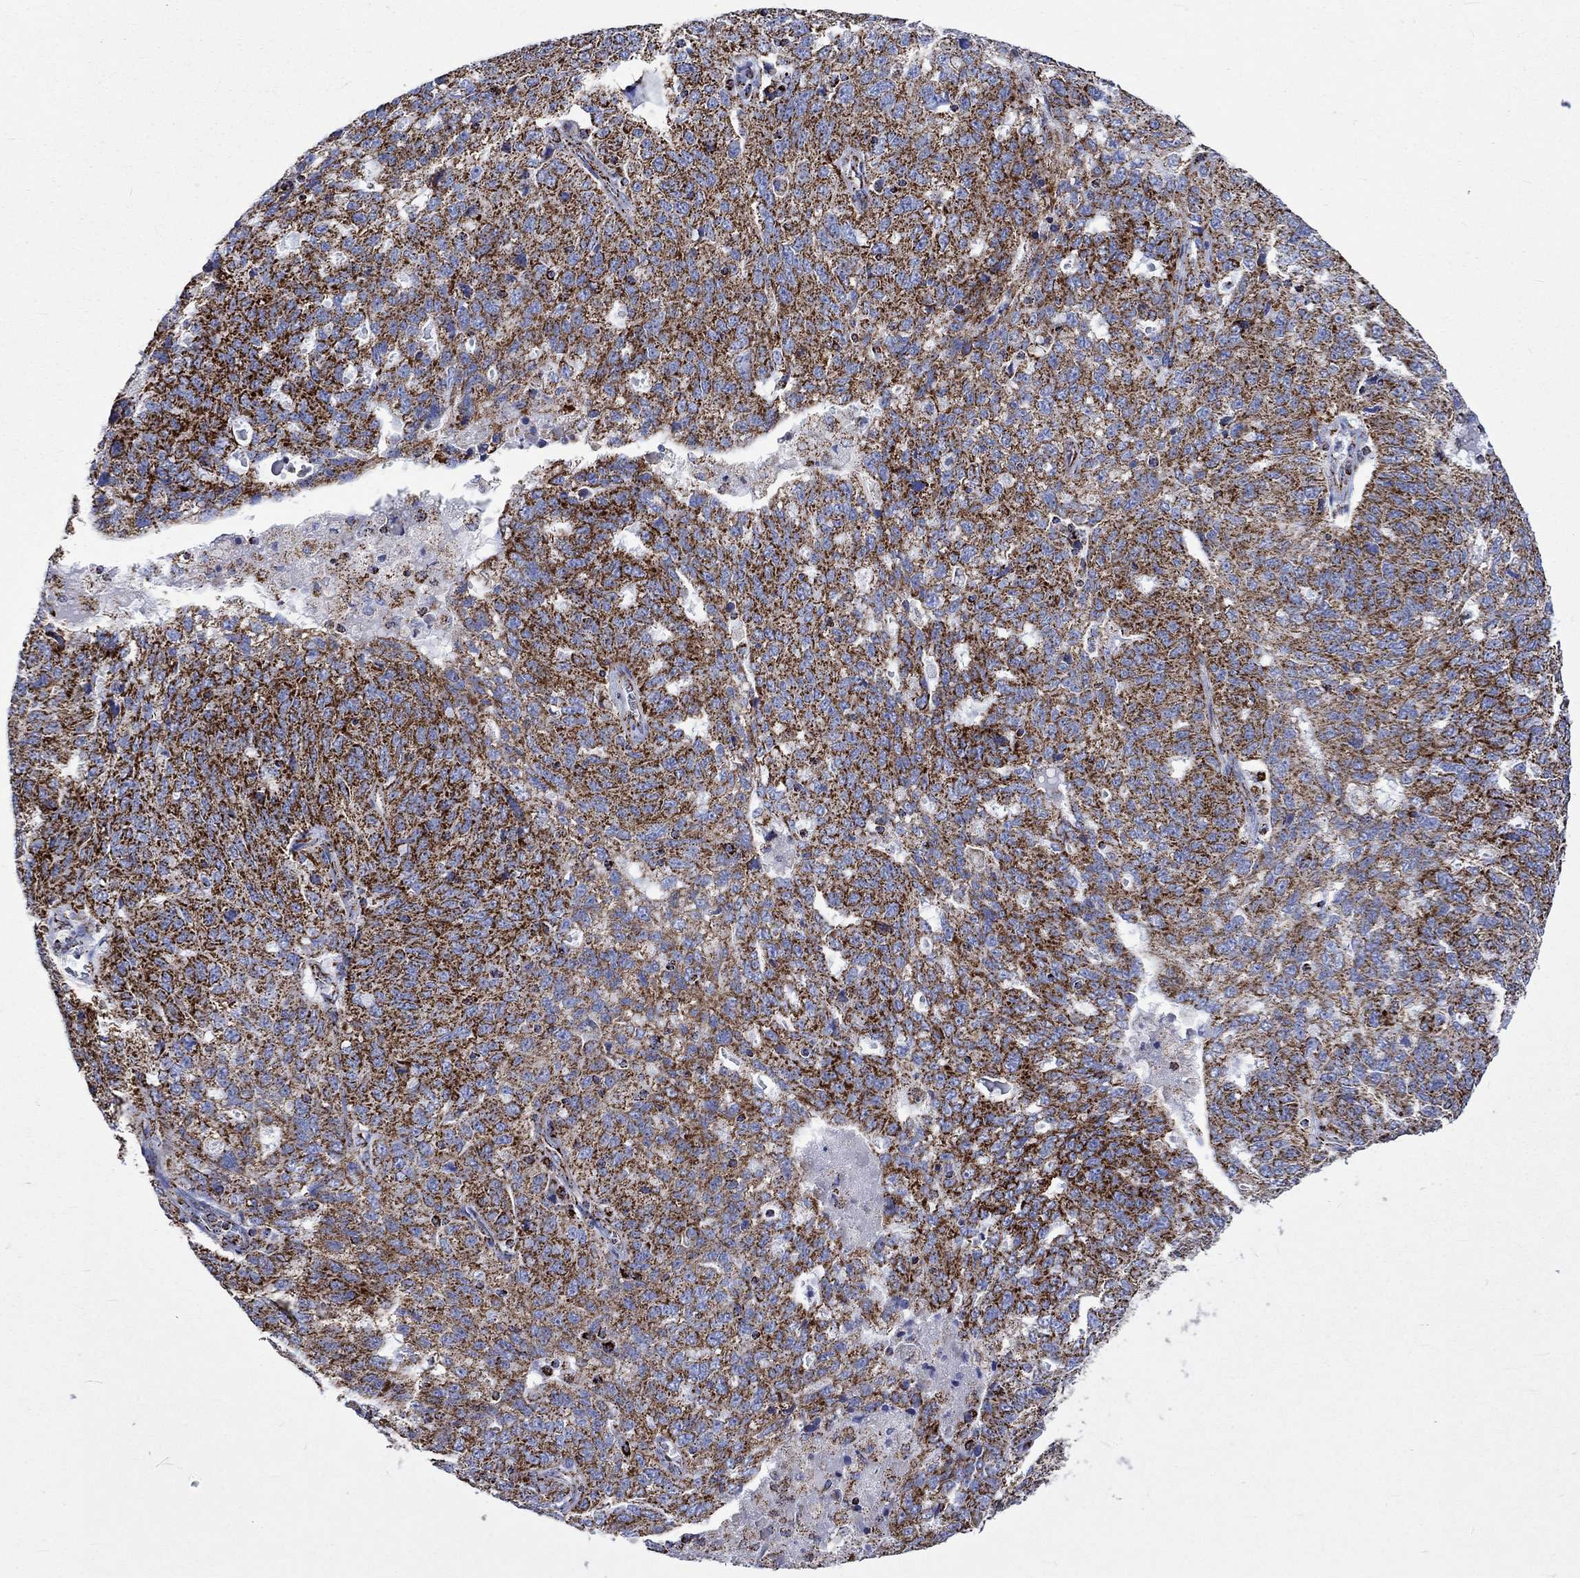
{"staining": {"intensity": "strong", "quantity": ">75%", "location": "cytoplasmic/membranous"}, "tissue": "ovarian cancer", "cell_type": "Tumor cells", "image_type": "cancer", "snomed": [{"axis": "morphology", "description": "Cystadenocarcinoma, serous, NOS"}, {"axis": "topography", "description": "Ovary"}], "caption": "Serous cystadenocarcinoma (ovarian) stained for a protein (brown) shows strong cytoplasmic/membranous positive expression in approximately >75% of tumor cells.", "gene": "RCE1", "patient": {"sex": "female", "age": 71}}